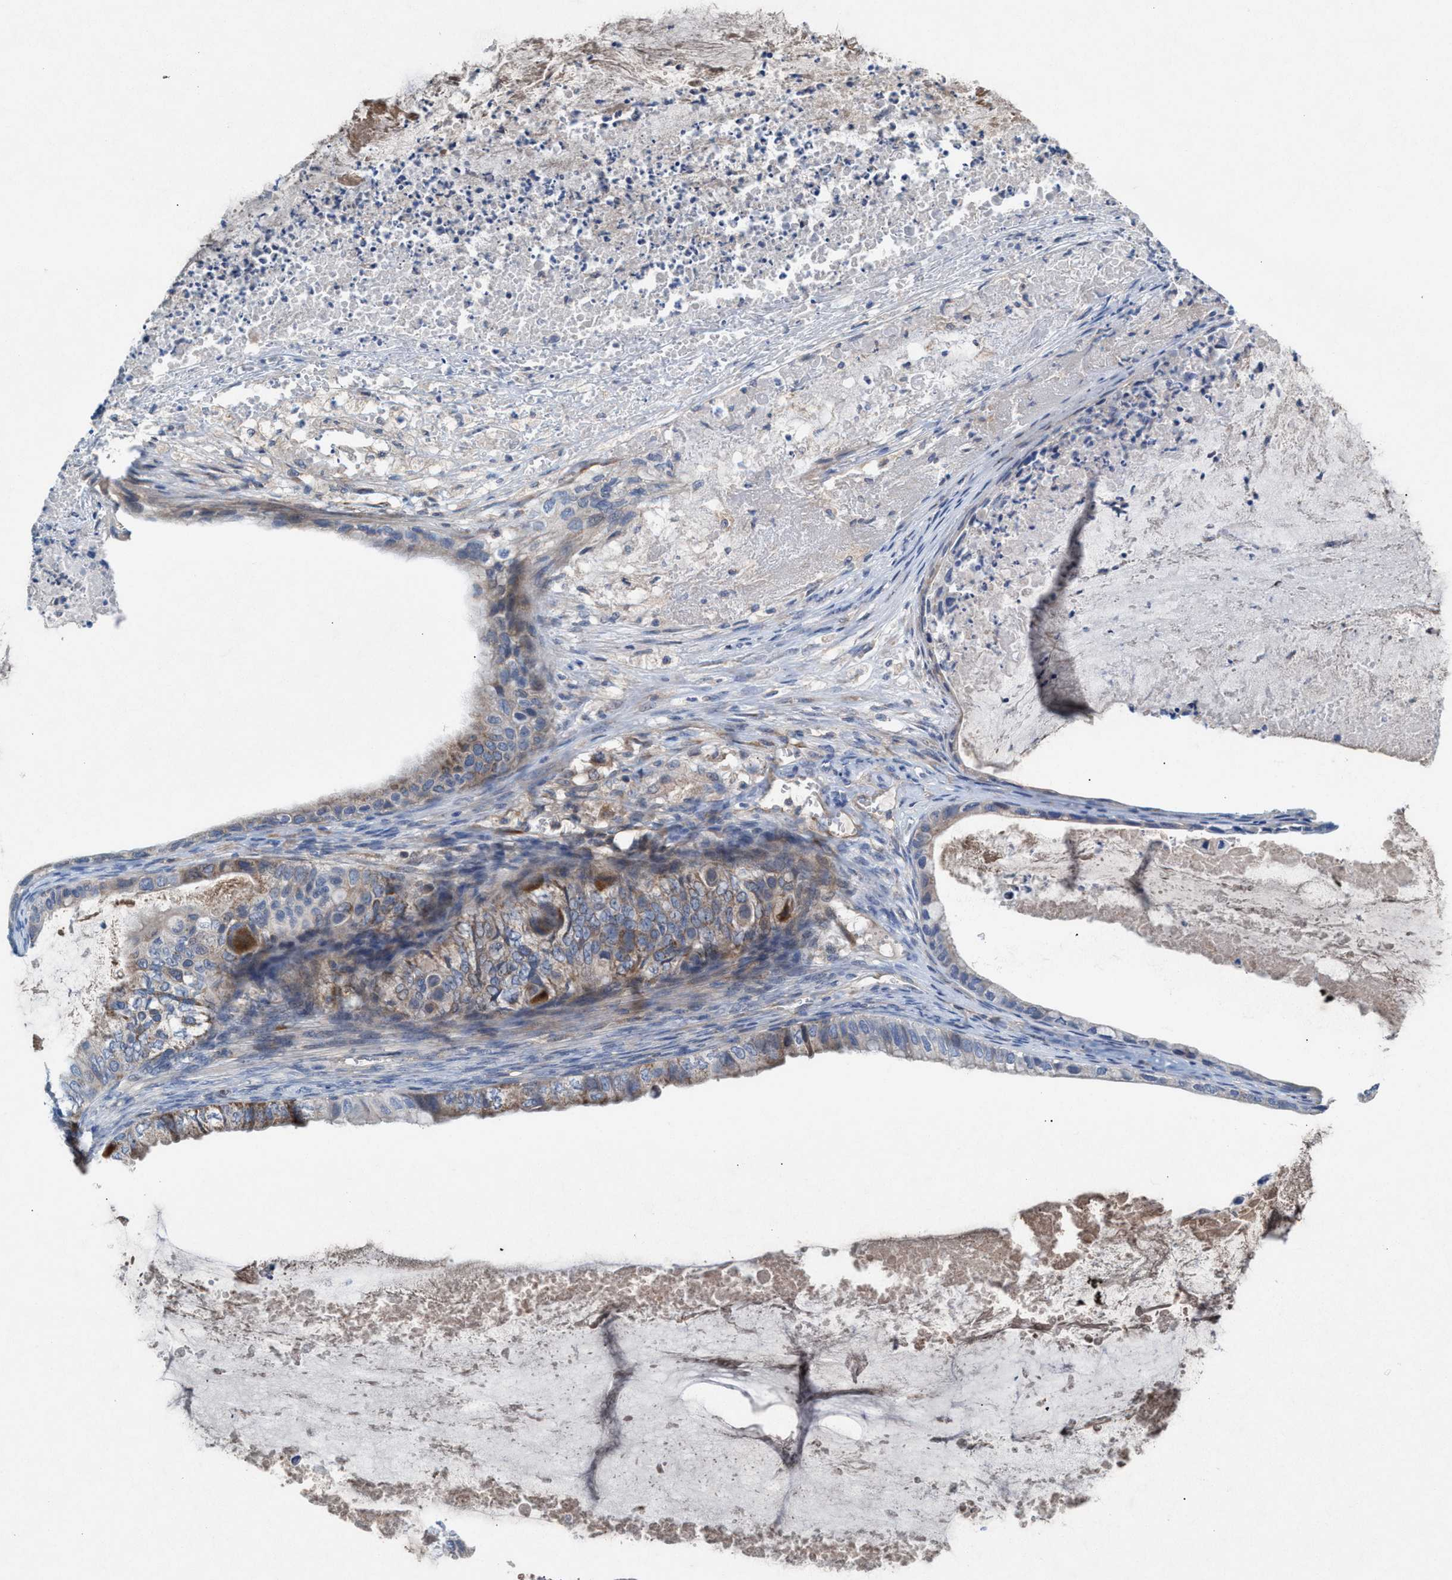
{"staining": {"intensity": "weak", "quantity": "25%-75%", "location": "cytoplasmic/membranous"}, "tissue": "ovarian cancer", "cell_type": "Tumor cells", "image_type": "cancer", "snomed": [{"axis": "morphology", "description": "Cystadenocarcinoma, mucinous, NOS"}, {"axis": "topography", "description": "Ovary"}], "caption": "High-power microscopy captured an immunohistochemistry (IHC) photomicrograph of mucinous cystadenocarcinoma (ovarian), revealing weak cytoplasmic/membranous staining in about 25%-75% of tumor cells. (IHC, brightfield microscopy, high magnification).", "gene": "MRM1", "patient": {"sex": "female", "age": 80}}